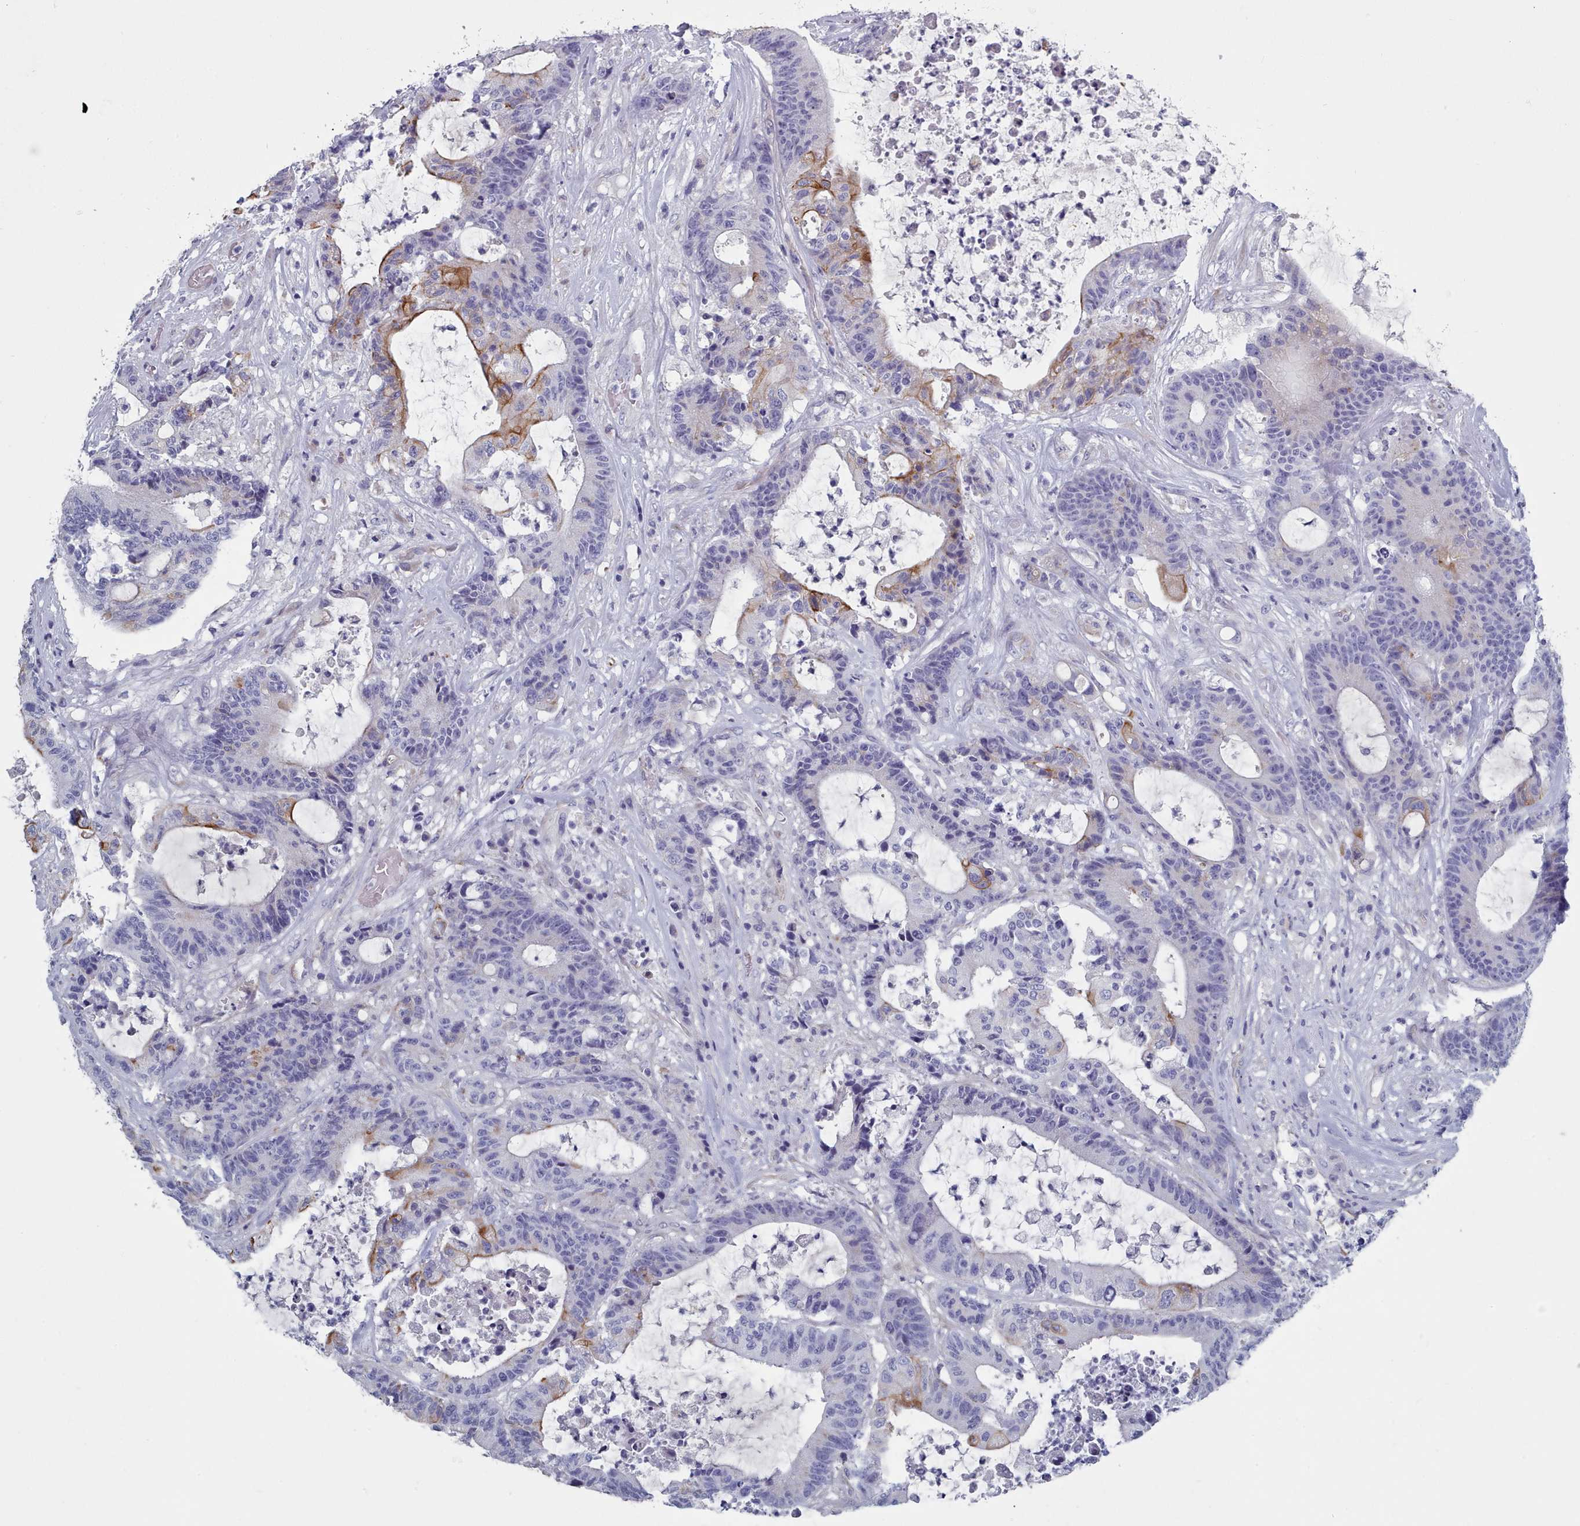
{"staining": {"intensity": "moderate", "quantity": "<25%", "location": "cytoplasmic/membranous"}, "tissue": "colorectal cancer", "cell_type": "Tumor cells", "image_type": "cancer", "snomed": [{"axis": "morphology", "description": "Adenocarcinoma, NOS"}, {"axis": "topography", "description": "Colon"}], "caption": "A micrograph of human adenocarcinoma (colorectal) stained for a protein demonstrates moderate cytoplasmic/membranous brown staining in tumor cells.", "gene": "PDE4C", "patient": {"sex": "female", "age": 84}}